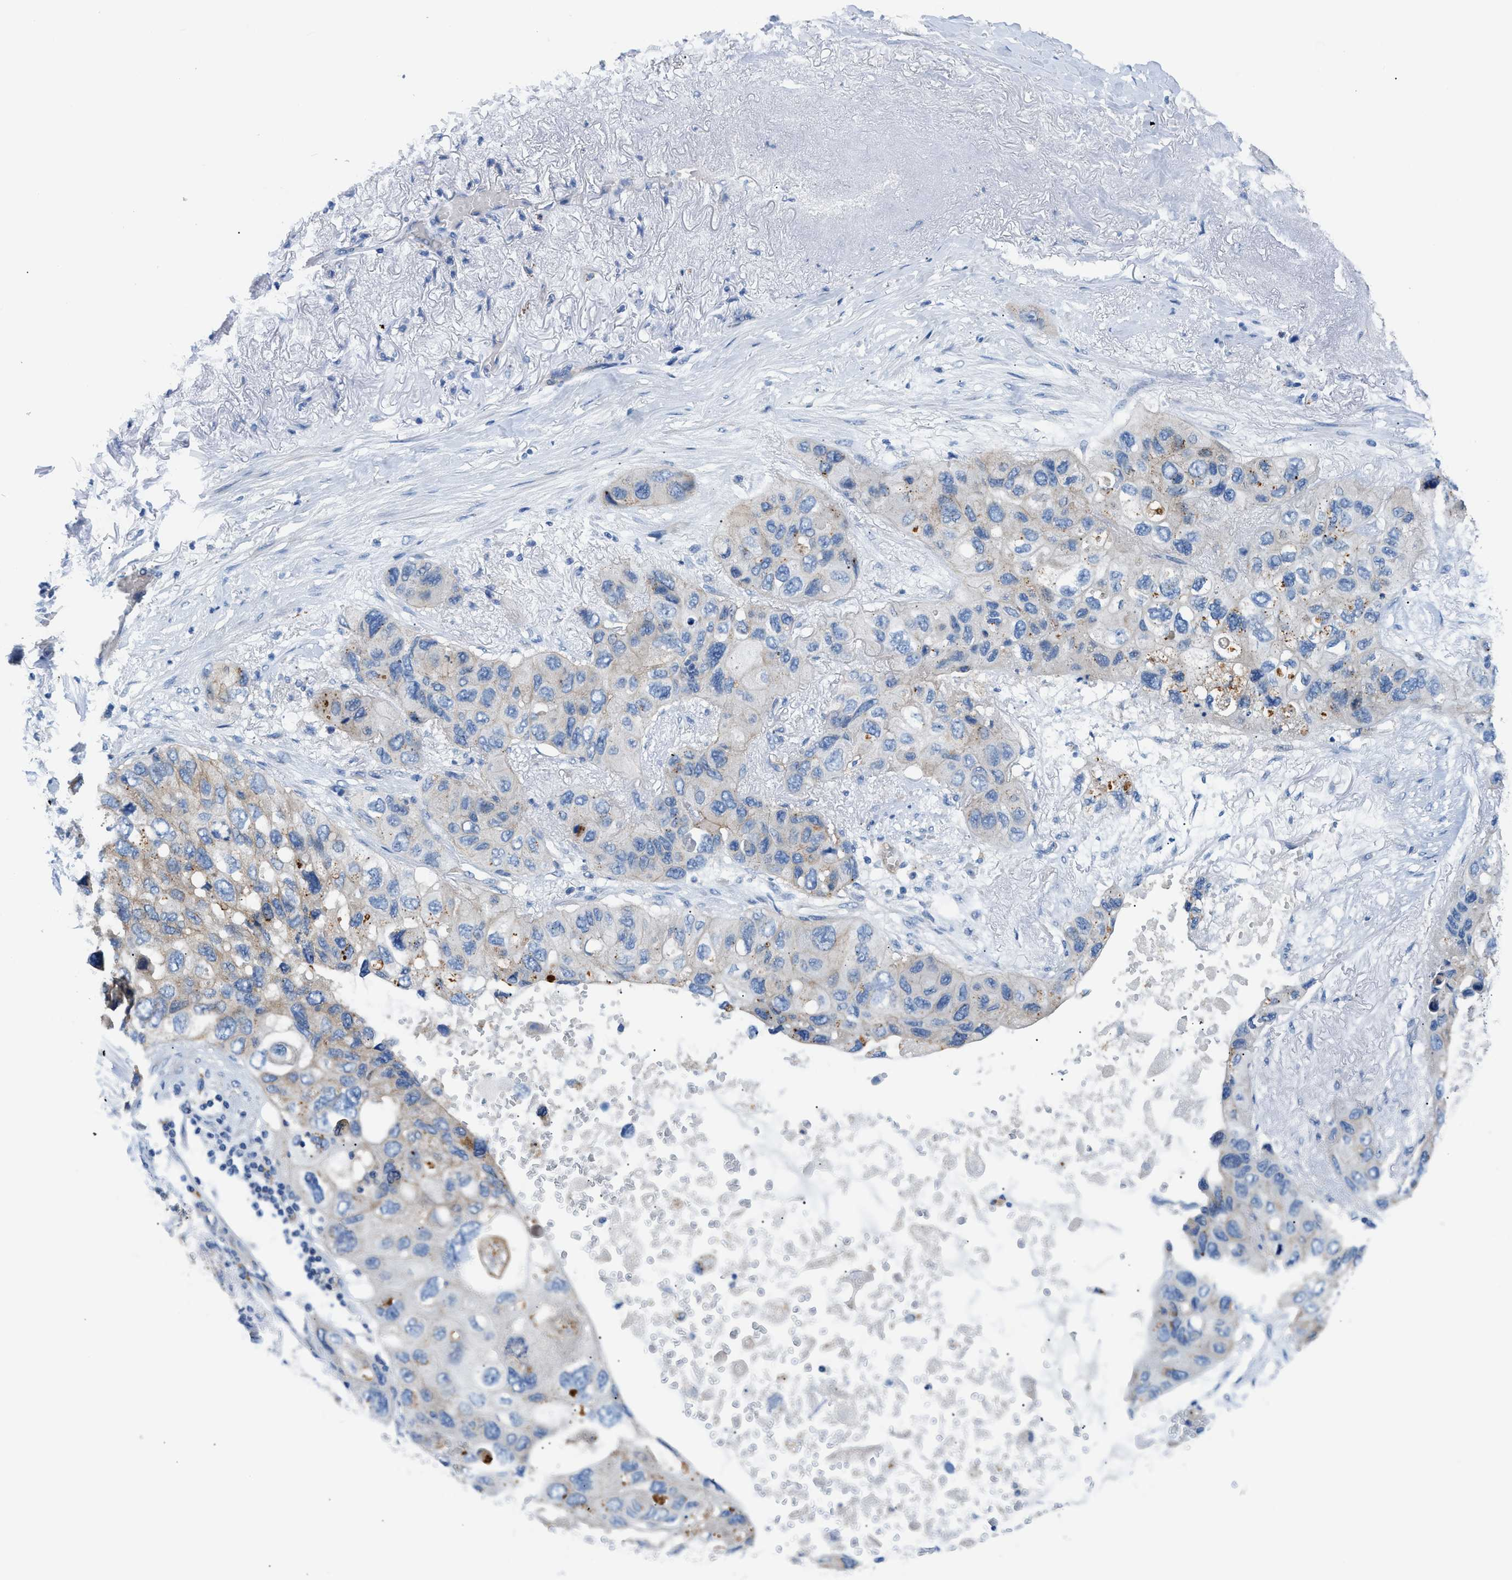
{"staining": {"intensity": "weak", "quantity": "25%-75%", "location": "cytoplasmic/membranous"}, "tissue": "lung cancer", "cell_type": "Tumor cells", "image_type": "cancer", "snomed": [{"axis": "morphology", "description": "Squamous cell carcinoma, NOS"}, {"axis": "topography", "description": "Lung"}], "caption": "Lung squamous cell carcinoma tissue exhibits weak cytoplasmic/membranous staining in approximately 25%-75% of tumor cells", "gene": "ORAI1", "patient": {"sex": "female", "age": 73}}